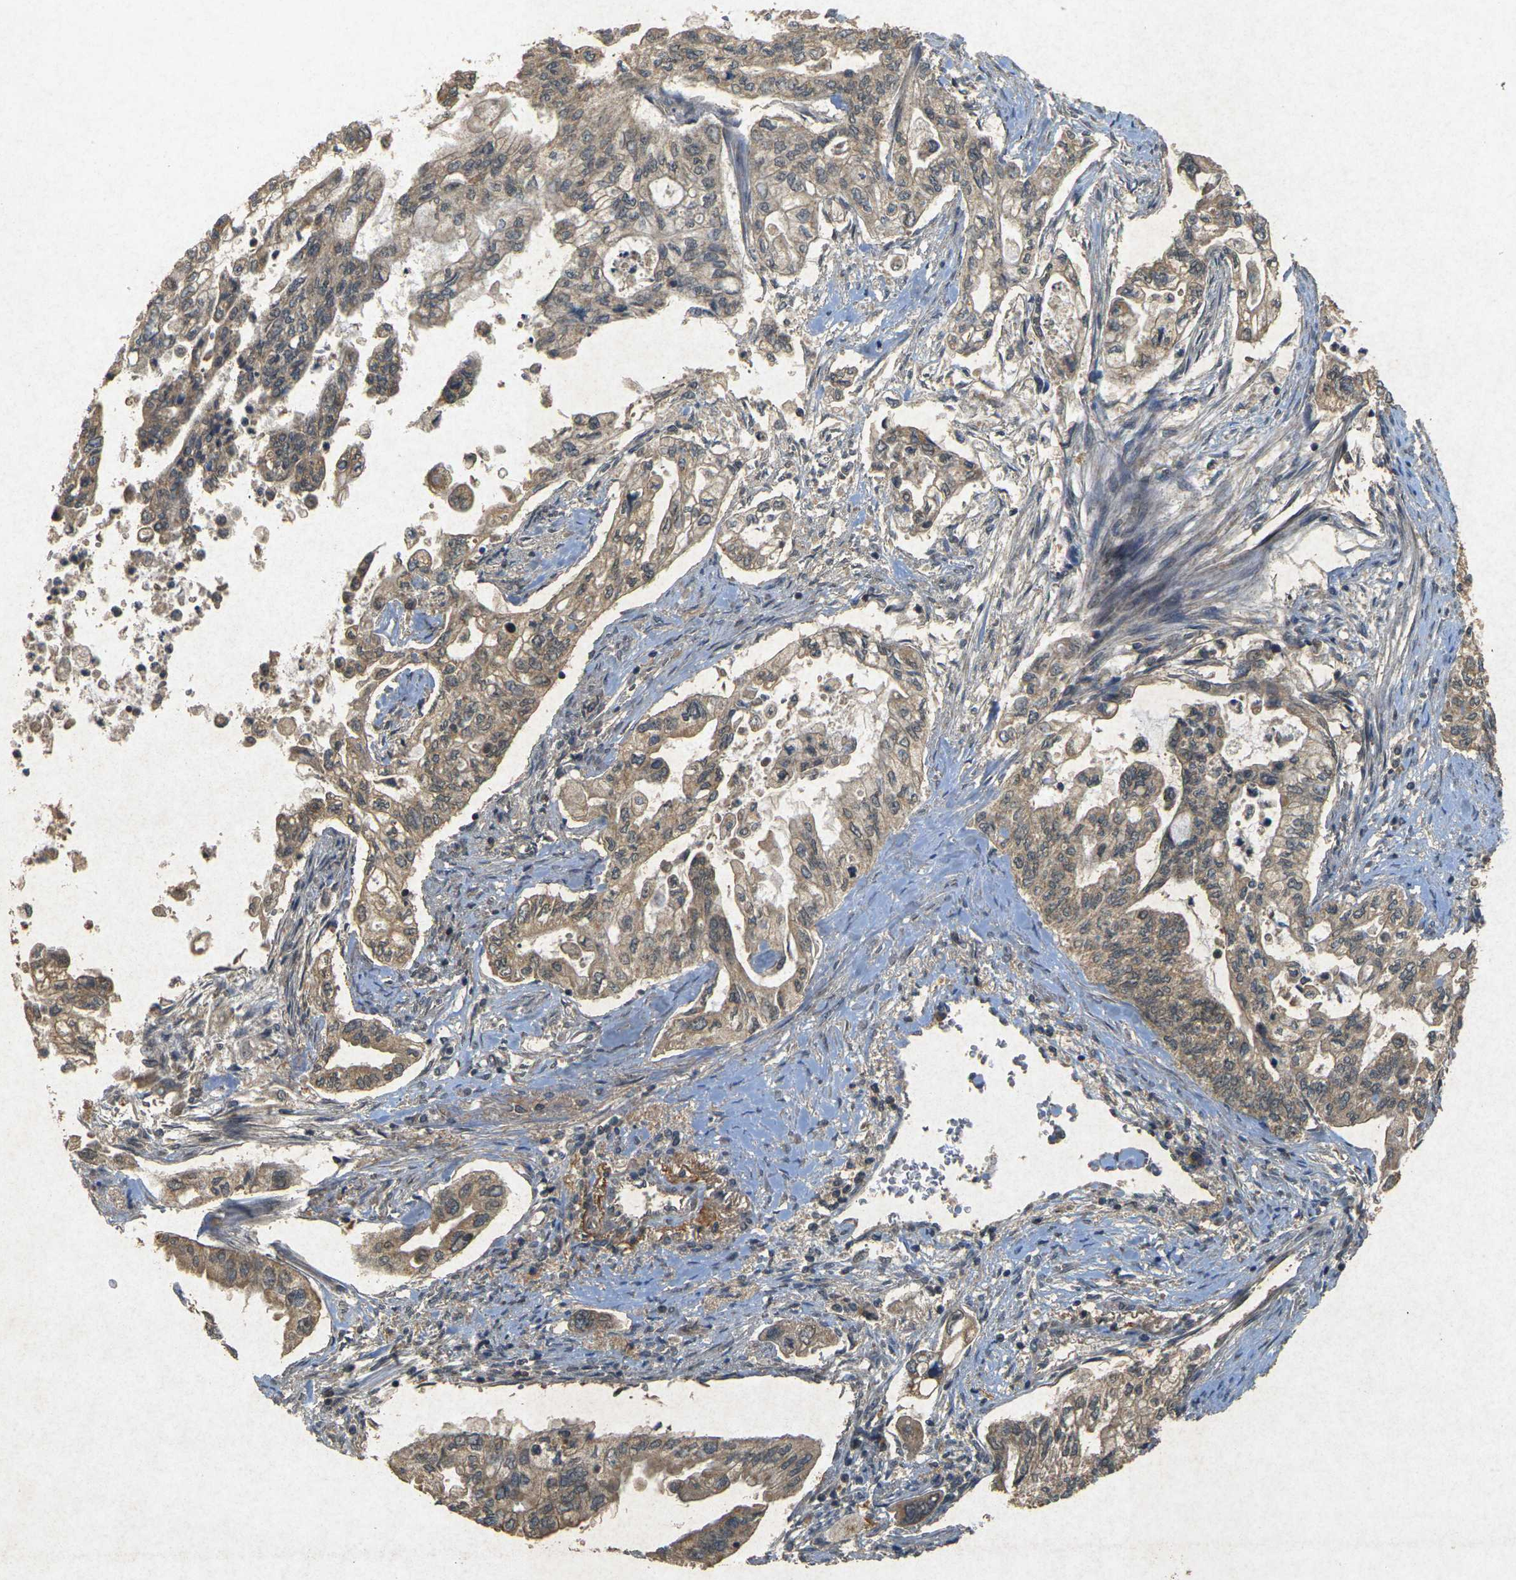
{"staining": {"intensity": "moderate", "quantity": ">75%", "location": "cytoplasmic/membranous"}, "tissue": "pancreatic cancer", "cell_type": "Tumor cells", "image_type": "cancer", "snomed": [{"axis": "morphology", "description": "Normal tissue, NOS"}, {"axis": "topography", "description": "Pancreas"}], "caption": "Pancreatic cancer was stained to show a protein in brown. There is medium levels of moderate cytoplasmic/membranous positivity in approximately >75% of tumor cells. (DAB = brown stain, brightfield microscopy at high magnification).", "gene": "ERN1", "patient": {"sex": "male", "age": 42}}